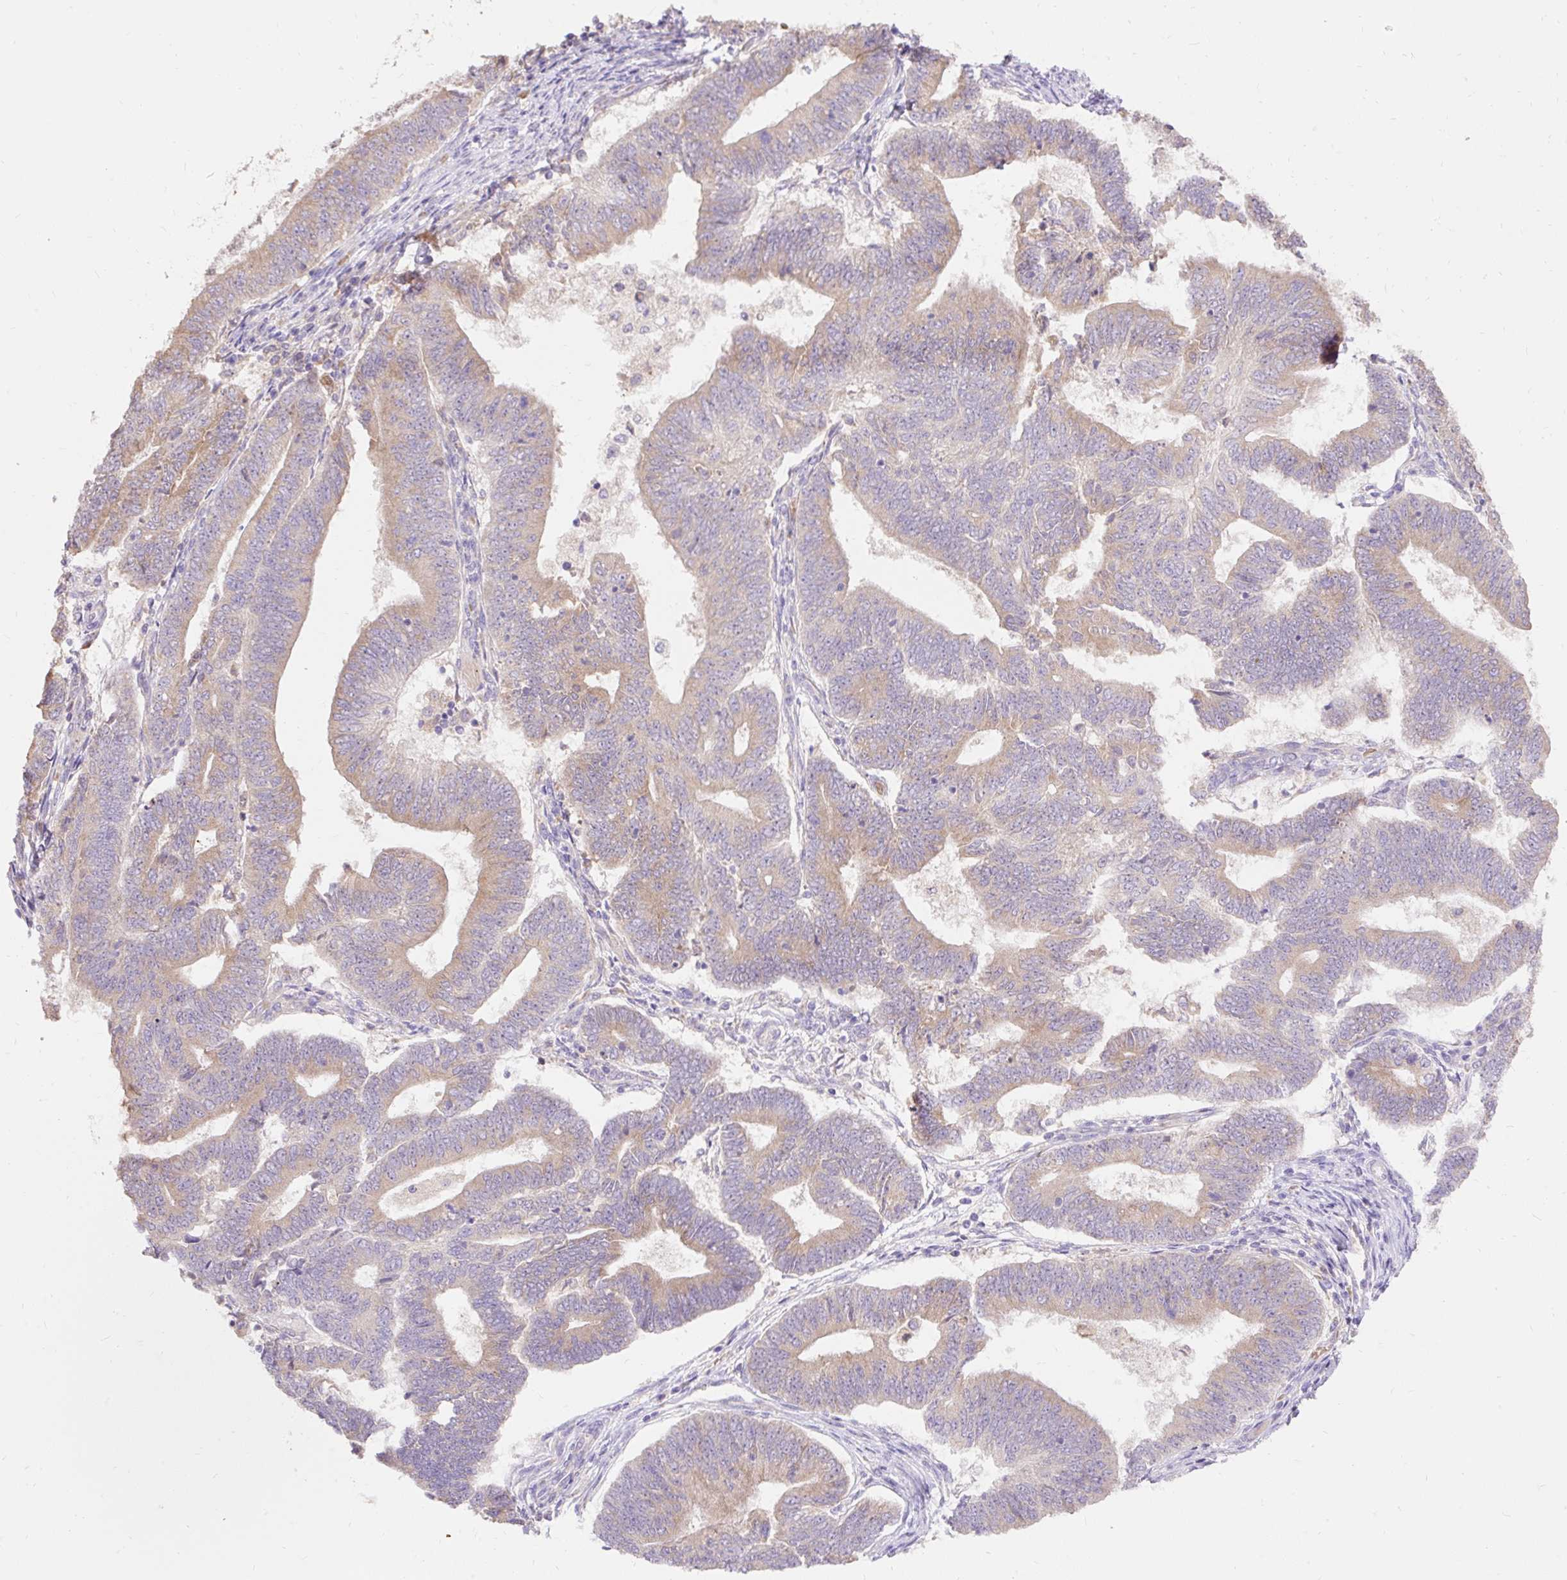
{"staining": {"intensity": "weak", "quantity": "25%-75%", "location": "cytoplasmic/membranous"}, "tissue": "endometrial cancer", "cell_type": "Tumor cells", "image_type": "cancer", "snomed": [{"axis": "morphology", "description": "Adenocarcinoma, NOS"}, {"axis": "topography", "description": "Endometrium"}], "caption": "Endometrial cancer stained with immunohistochemistry (IHC) demonstrates weak cytoplasmic/membranous staining in approximately 25%-75% of tumor cells.", "gene": "SEC63", "patient": {"sex": "female", "age": 70}}